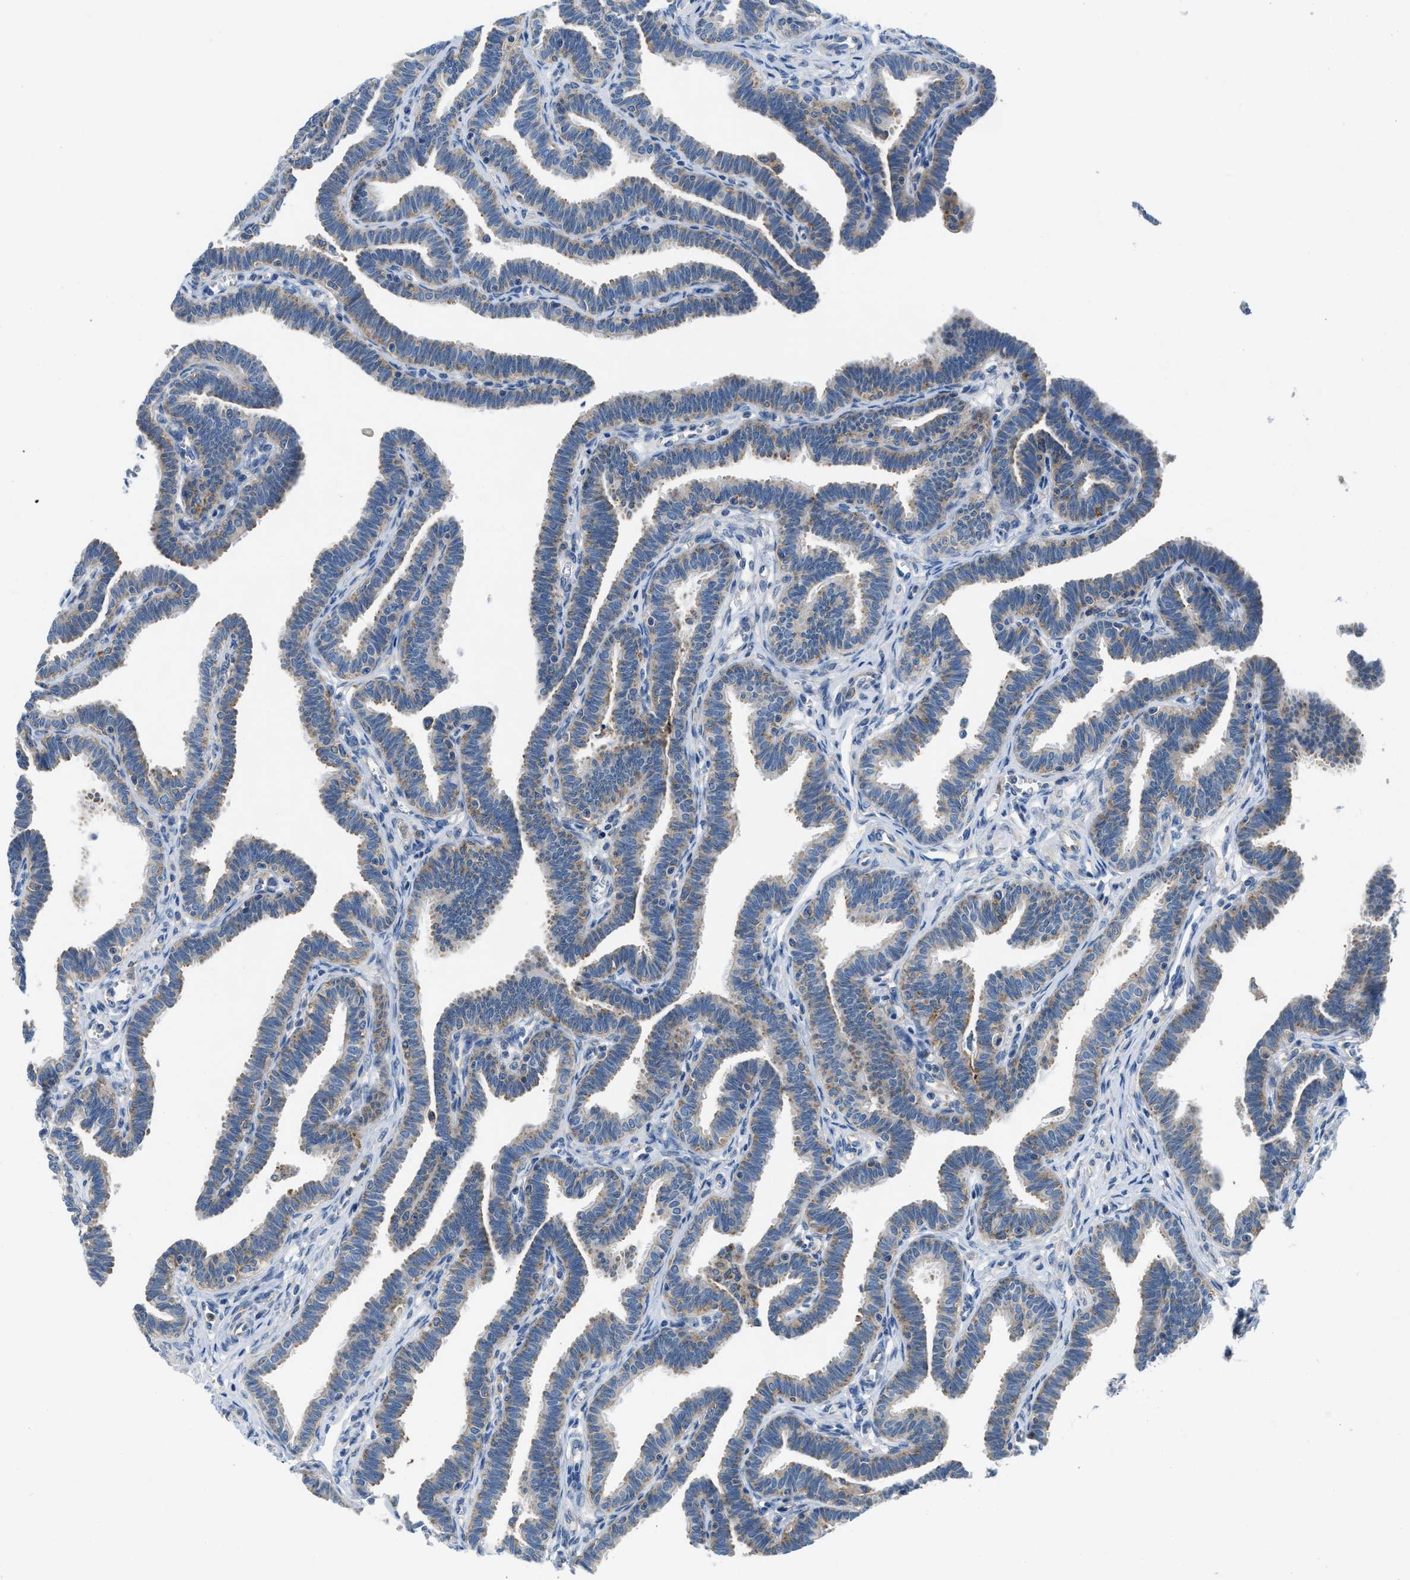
{"staining": {"intensity": "weak", "quantity": "25%-75%", "location": "cytoplasmic/membranous"}, "tissue": "fallopian tube", "cell_type": "Glandular cells", "image_type": "normal", "snomed": [{"axis": "morphology", "description": "Normal tissue, NOS"}, {"axis": "topography", "description": "Fallopian tube"}, {"axis": "topography", "description": "Ovary"}], "caption": "IHC (DAB (3,3'-diaminobenzidine)) staining of benign fallopian tube demonstrates weak cytoplasmic/membranous protein staining in approximately 25%-75% of glandular cells.", "gene": "BNC2", "patient": {"sex": "female", "age": 23}}